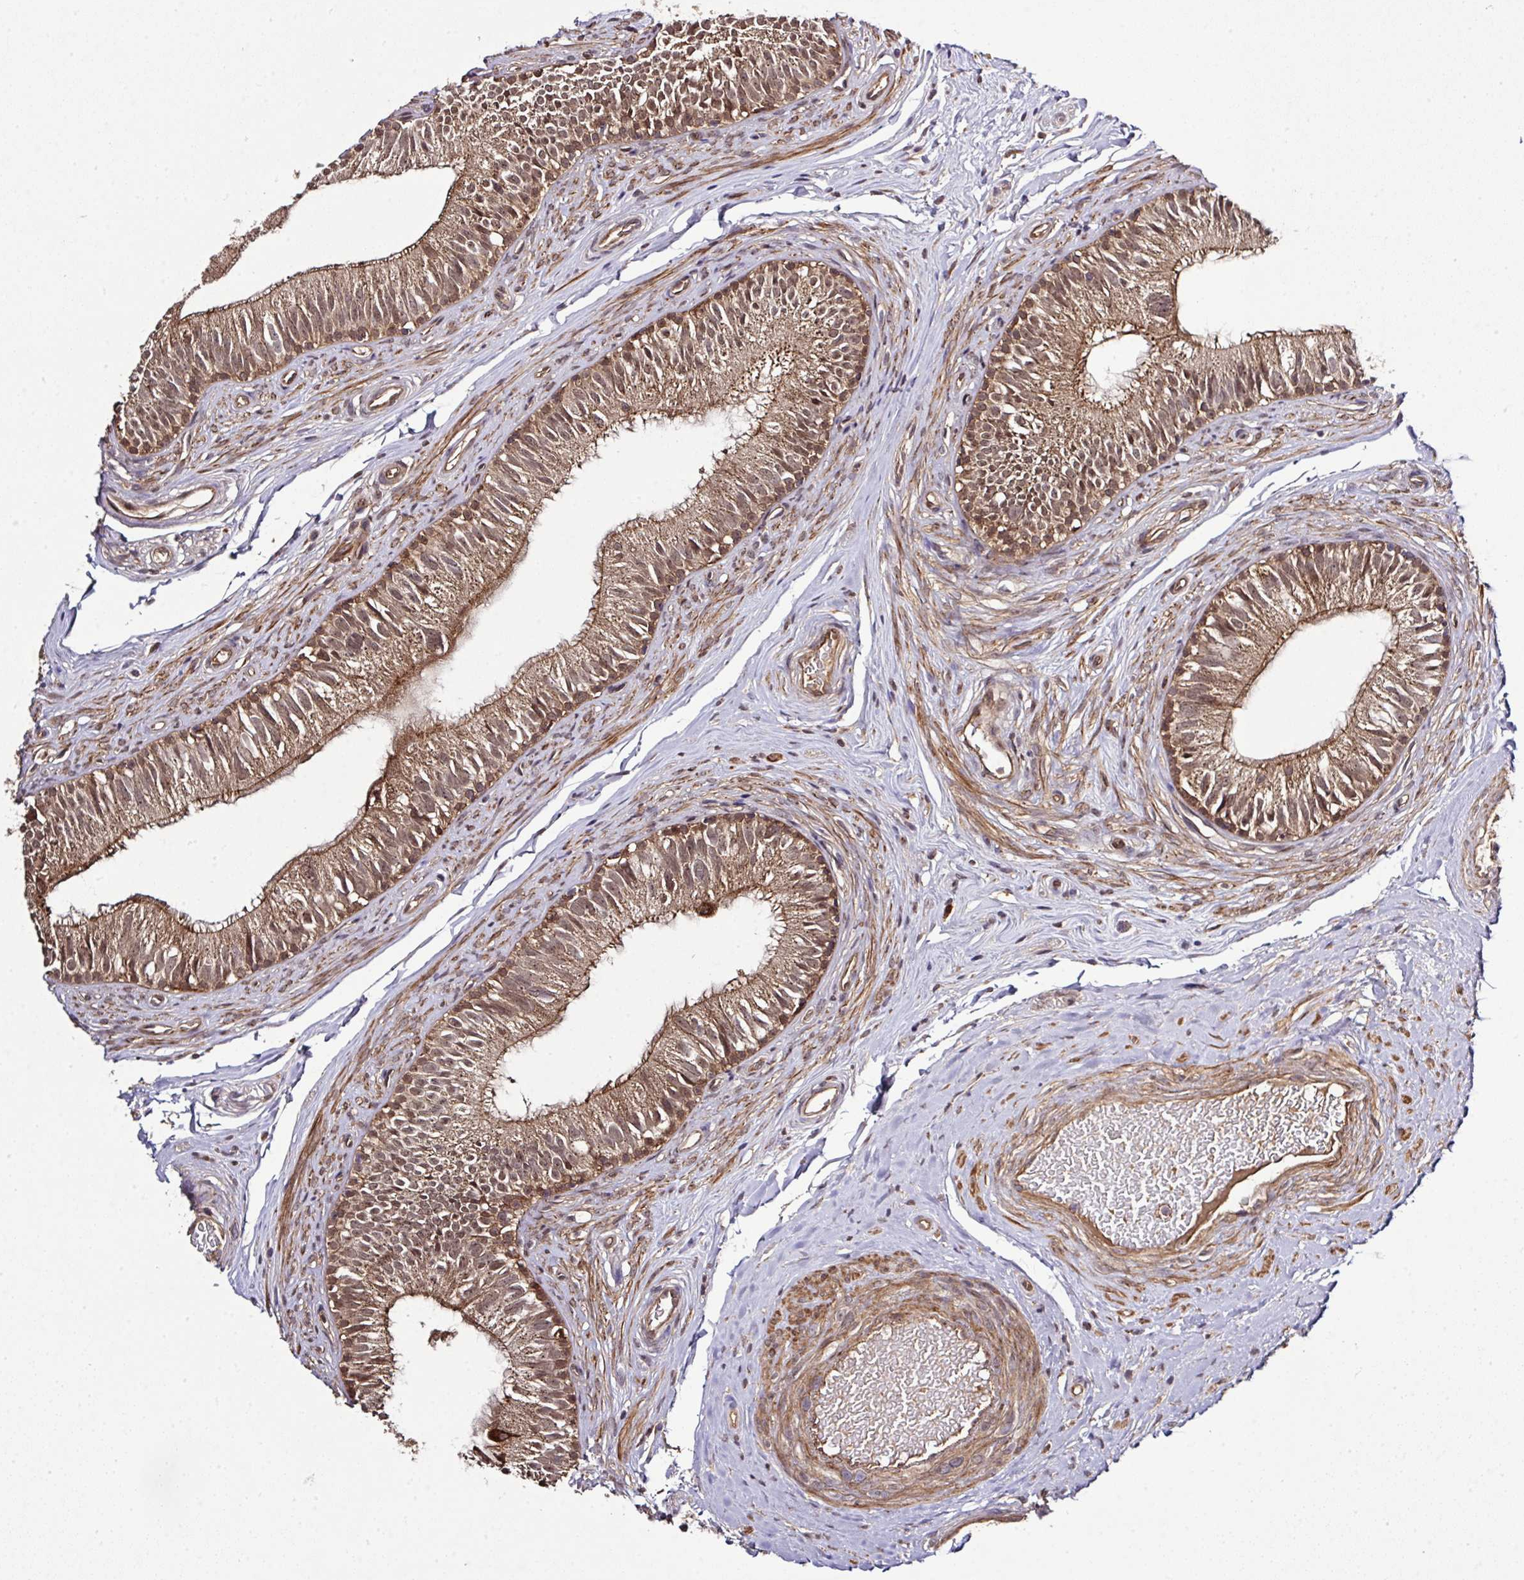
{"staining": {"intensity": "moderate", "quantity": ">75%", "location": "cytoplasmic/membranous,nuclear"}, "tissue": "epididymis", "cell_type": "Glandular cells", "image_type": "normal", "snomed": [{"axis": "morphology", "description": "Normal tissue, NOS"}, {"axis": "morphology", "description": "Seminoma, NOS"}, {"axis": "topography", "description": "Testis"}, {"axis": "topography", "description": "Epididymis"}], "caption": "IHC histopathology image of benign epididymis: human epididymis stained using immunohistochemistry (IHC) shows medium levels of moderate protein expression localized specifically in the cytoplasmic/membranous,nuclear of glandular cells, appearing as a cytoplasmic/membranous,nuclear brown color.", "gene": "ARPIN", "patient": {"sex": "male", "age": 45}}